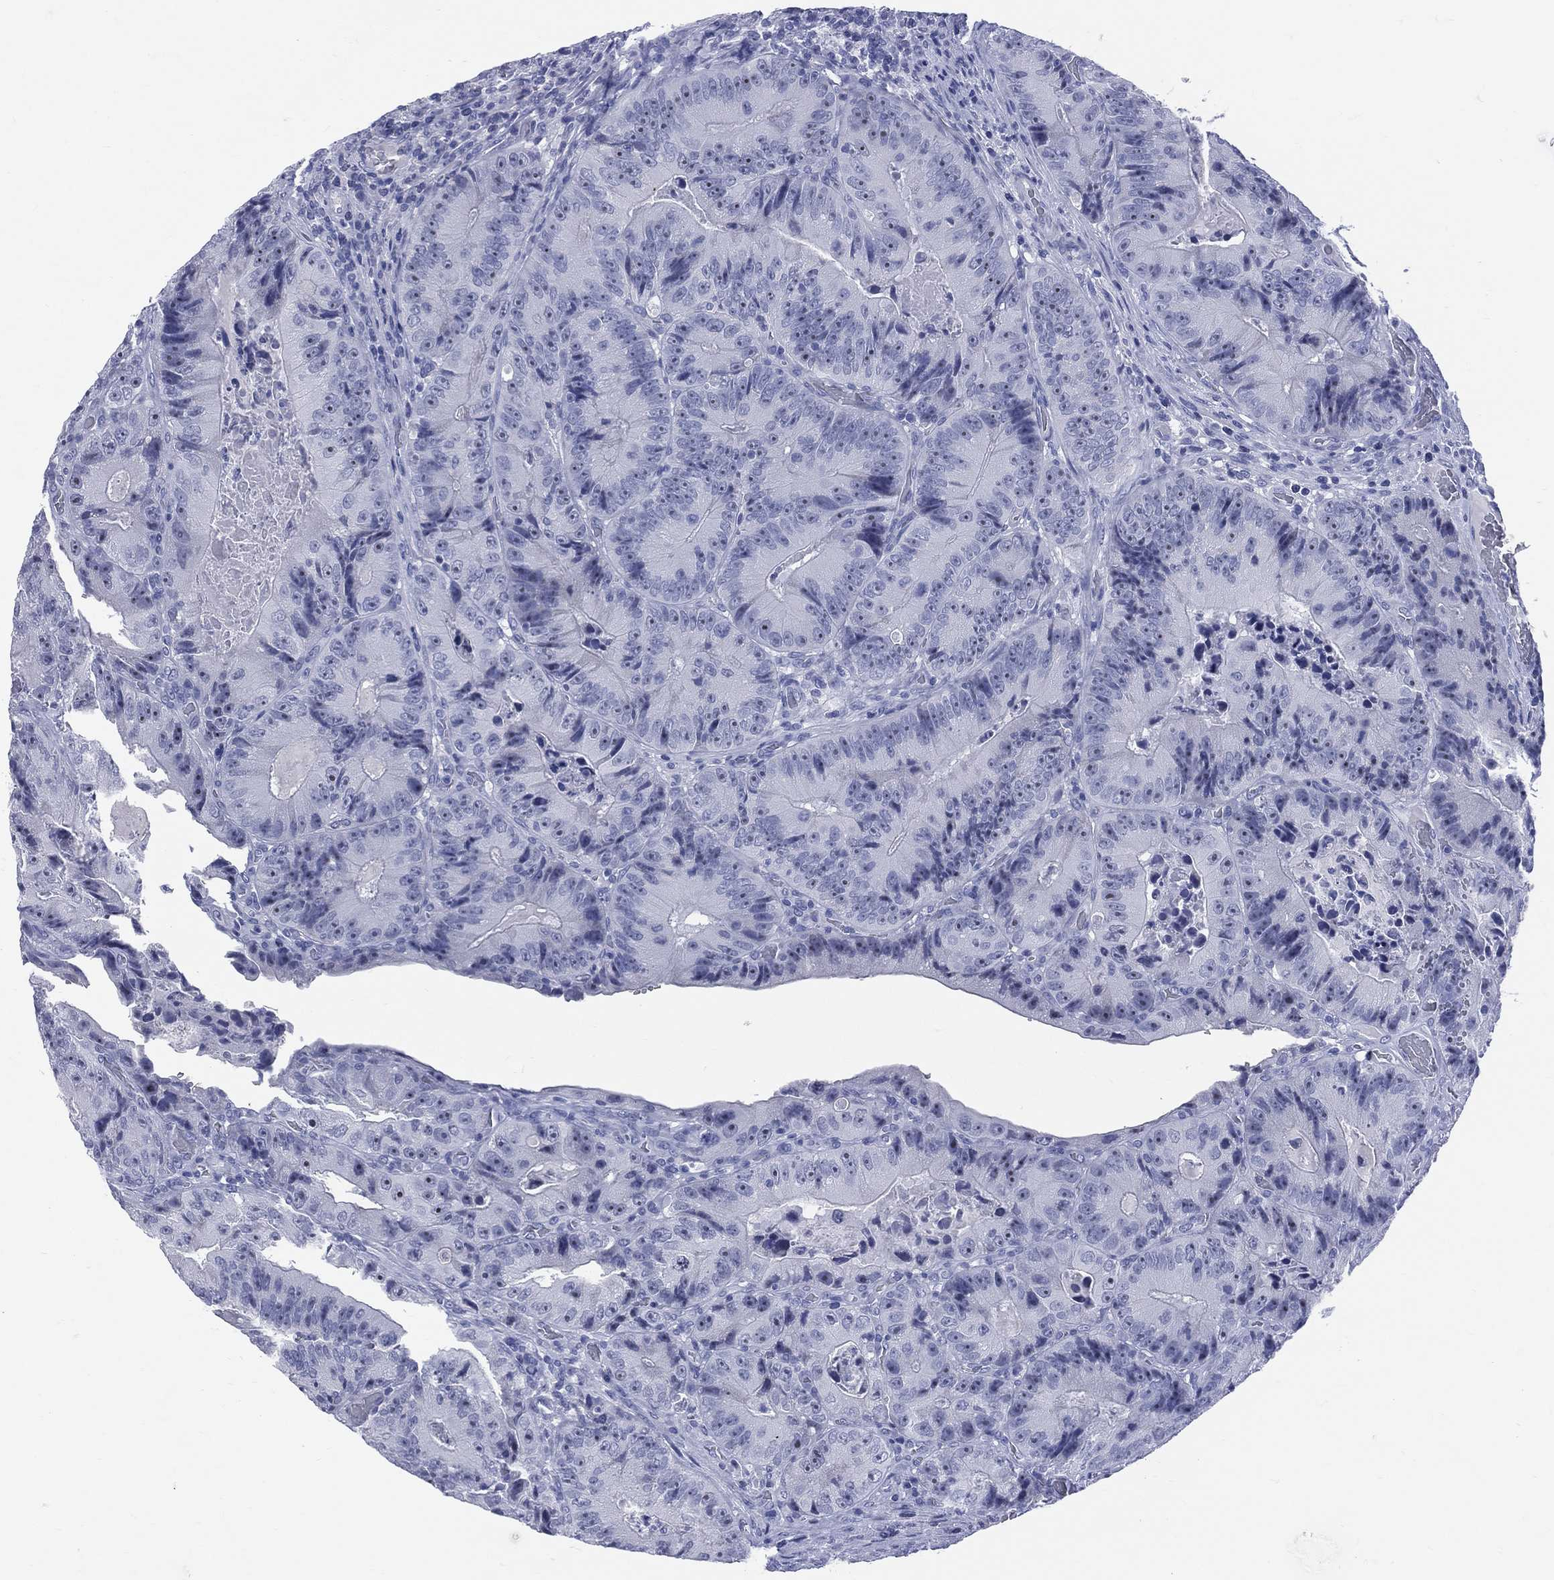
{"staining": {"intensity": "negative", "quantity": "none", "location": "none"}, "tissue": "colorectal cancer", "cell_type": "Tumor cells", "image_type": "cancer", "snomed": [{"axis": "morphology", "description": "Adenocarcinoma, NOS"}, {"axis": "topography", "description": "Colon"}], "caption": "Micrograph shows no protein staining in tumor cells of adenocarcinoma (colorectal) tissue.", "gene": "CYLC1", "patient": {"sex": "female", "age": 86}}